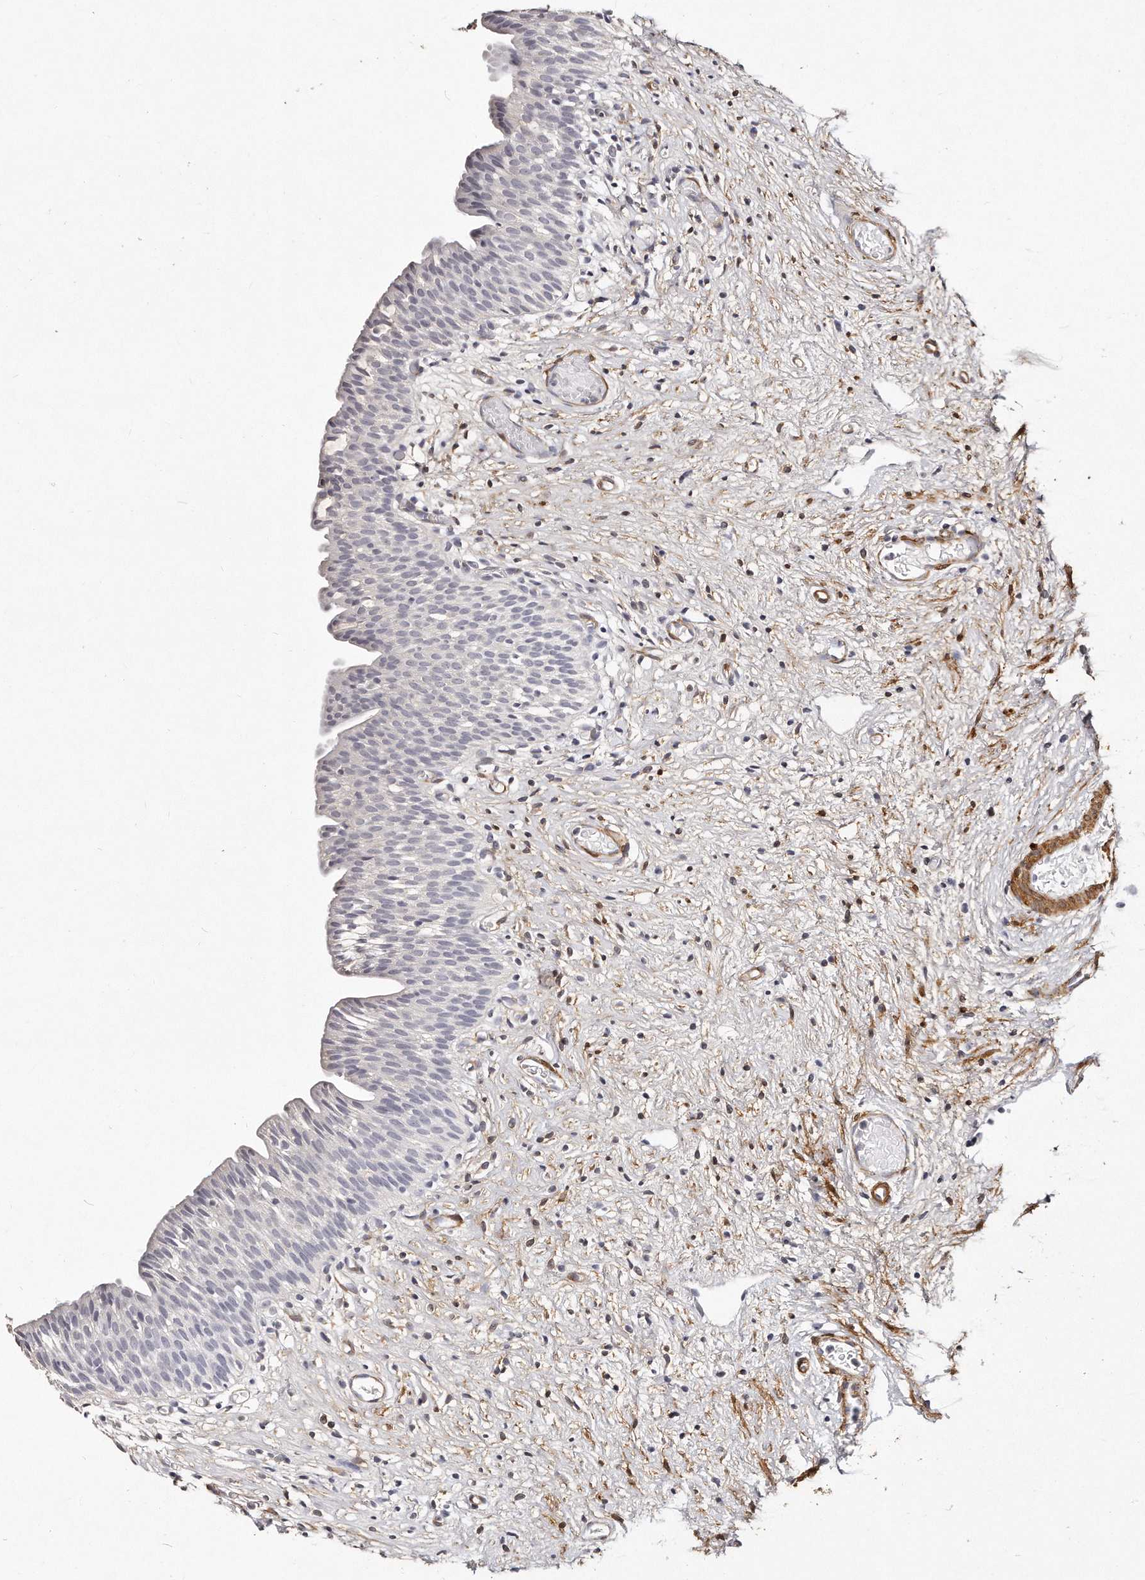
{"staining": {"intensity": "negative", "quantity": "none", "location": "none"}, "tissue": "urinary bladder", "cell_type": "Urothelial cells", "image_type": "normal", "snomed": [{"axis": "morphology", "description": "Transitional cell carcinoma in-situ"}, {"axis": "topography", "description": "Urinary bladder"}], "caption": "This is an IHC photomicrograph of unremarkable human urinary bladder. There is no staining in urothelial cells.", "gene": "LMOD1", "patient": {"sex": "male", "age": 74}}